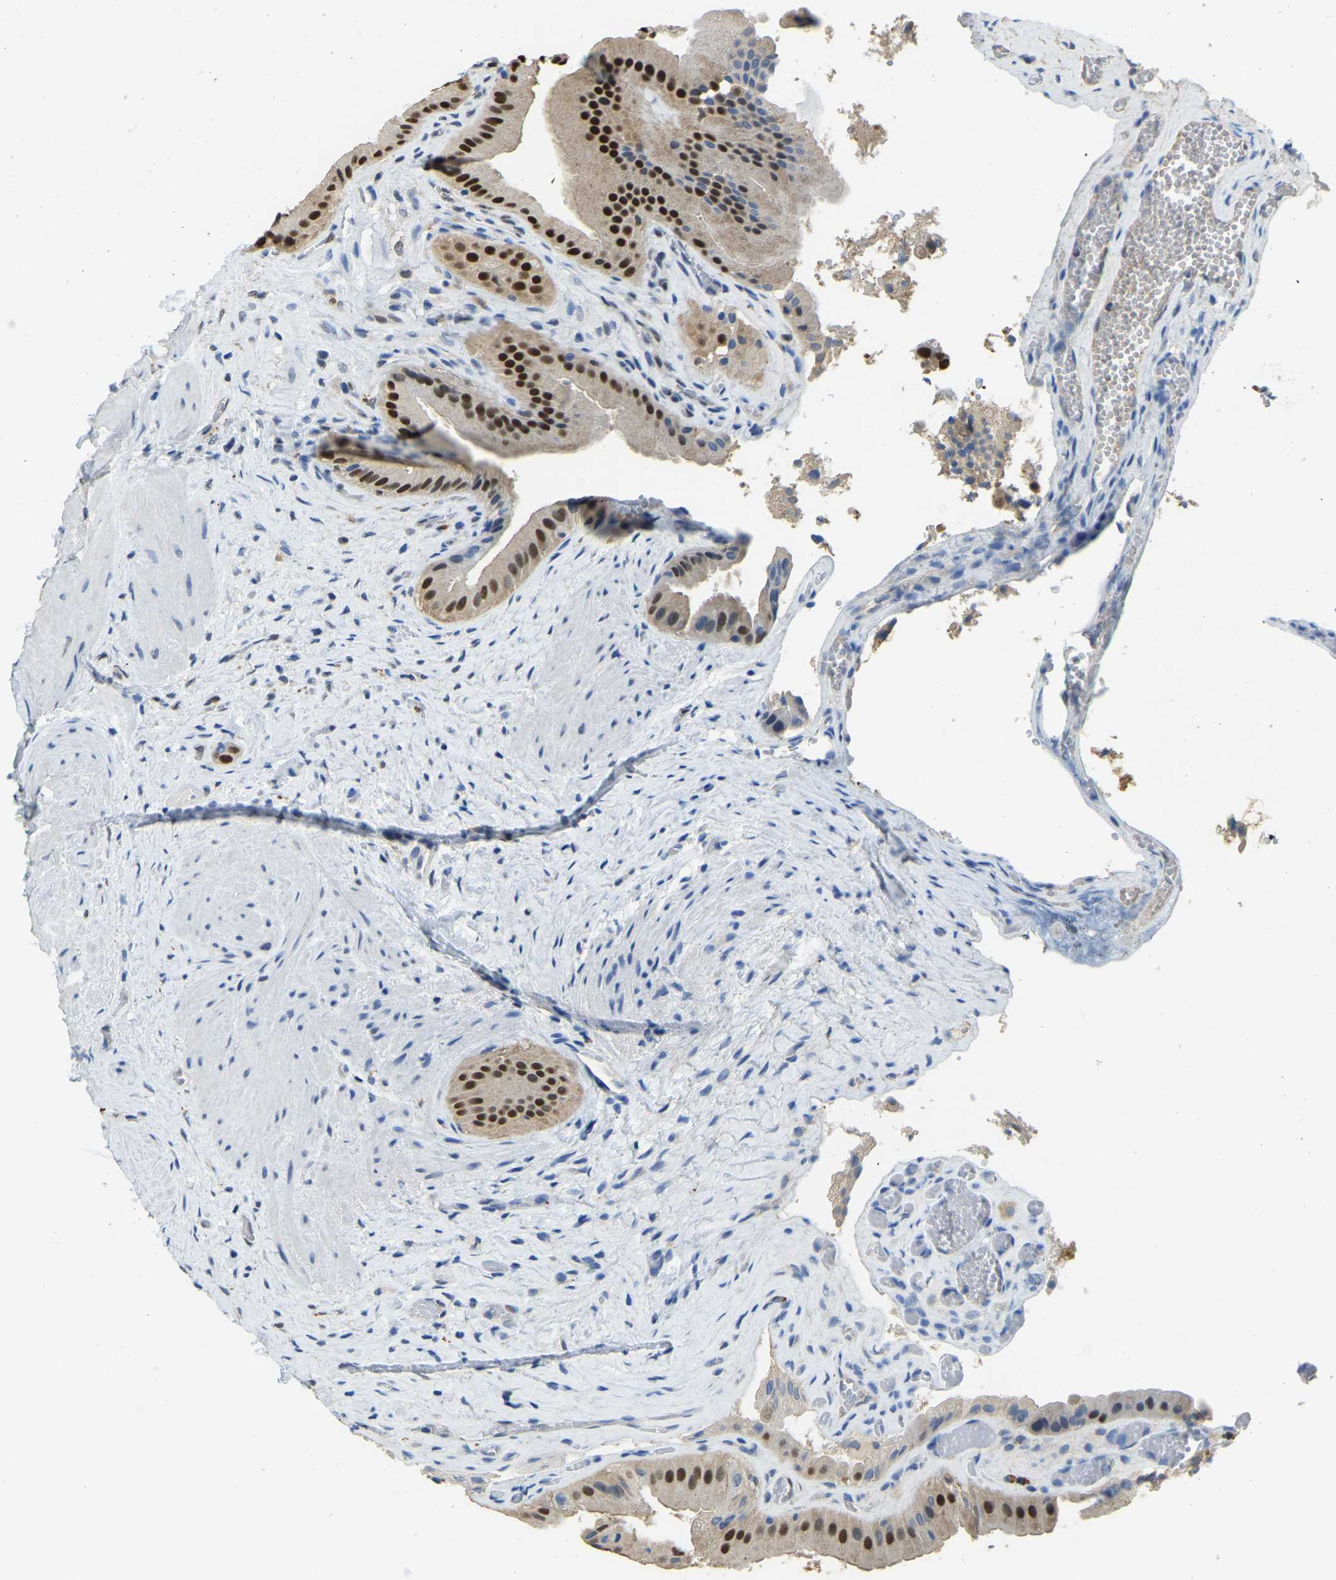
{"staining": {"intensity": "strong", "quantity": ">75%", "location": "cytoplasmic/membranous,nuclear"}, "tissue": "gallbladder", "cell_type": "Glandular cells", "image_type": "normal", "snomed": [{"axis": "morphology", "description": "Normal tissue, NOS"}, {"axis": "topography", "description": "Gallbladder"}], "caption": "Protein analysis of unremarkable gallbladder exhibits strong cytoplasmic/membranous,nuclear staining in approximately >75% of glandular cells.", "gene": "NANS", "patient": {"sex": "male", "age": 49}}